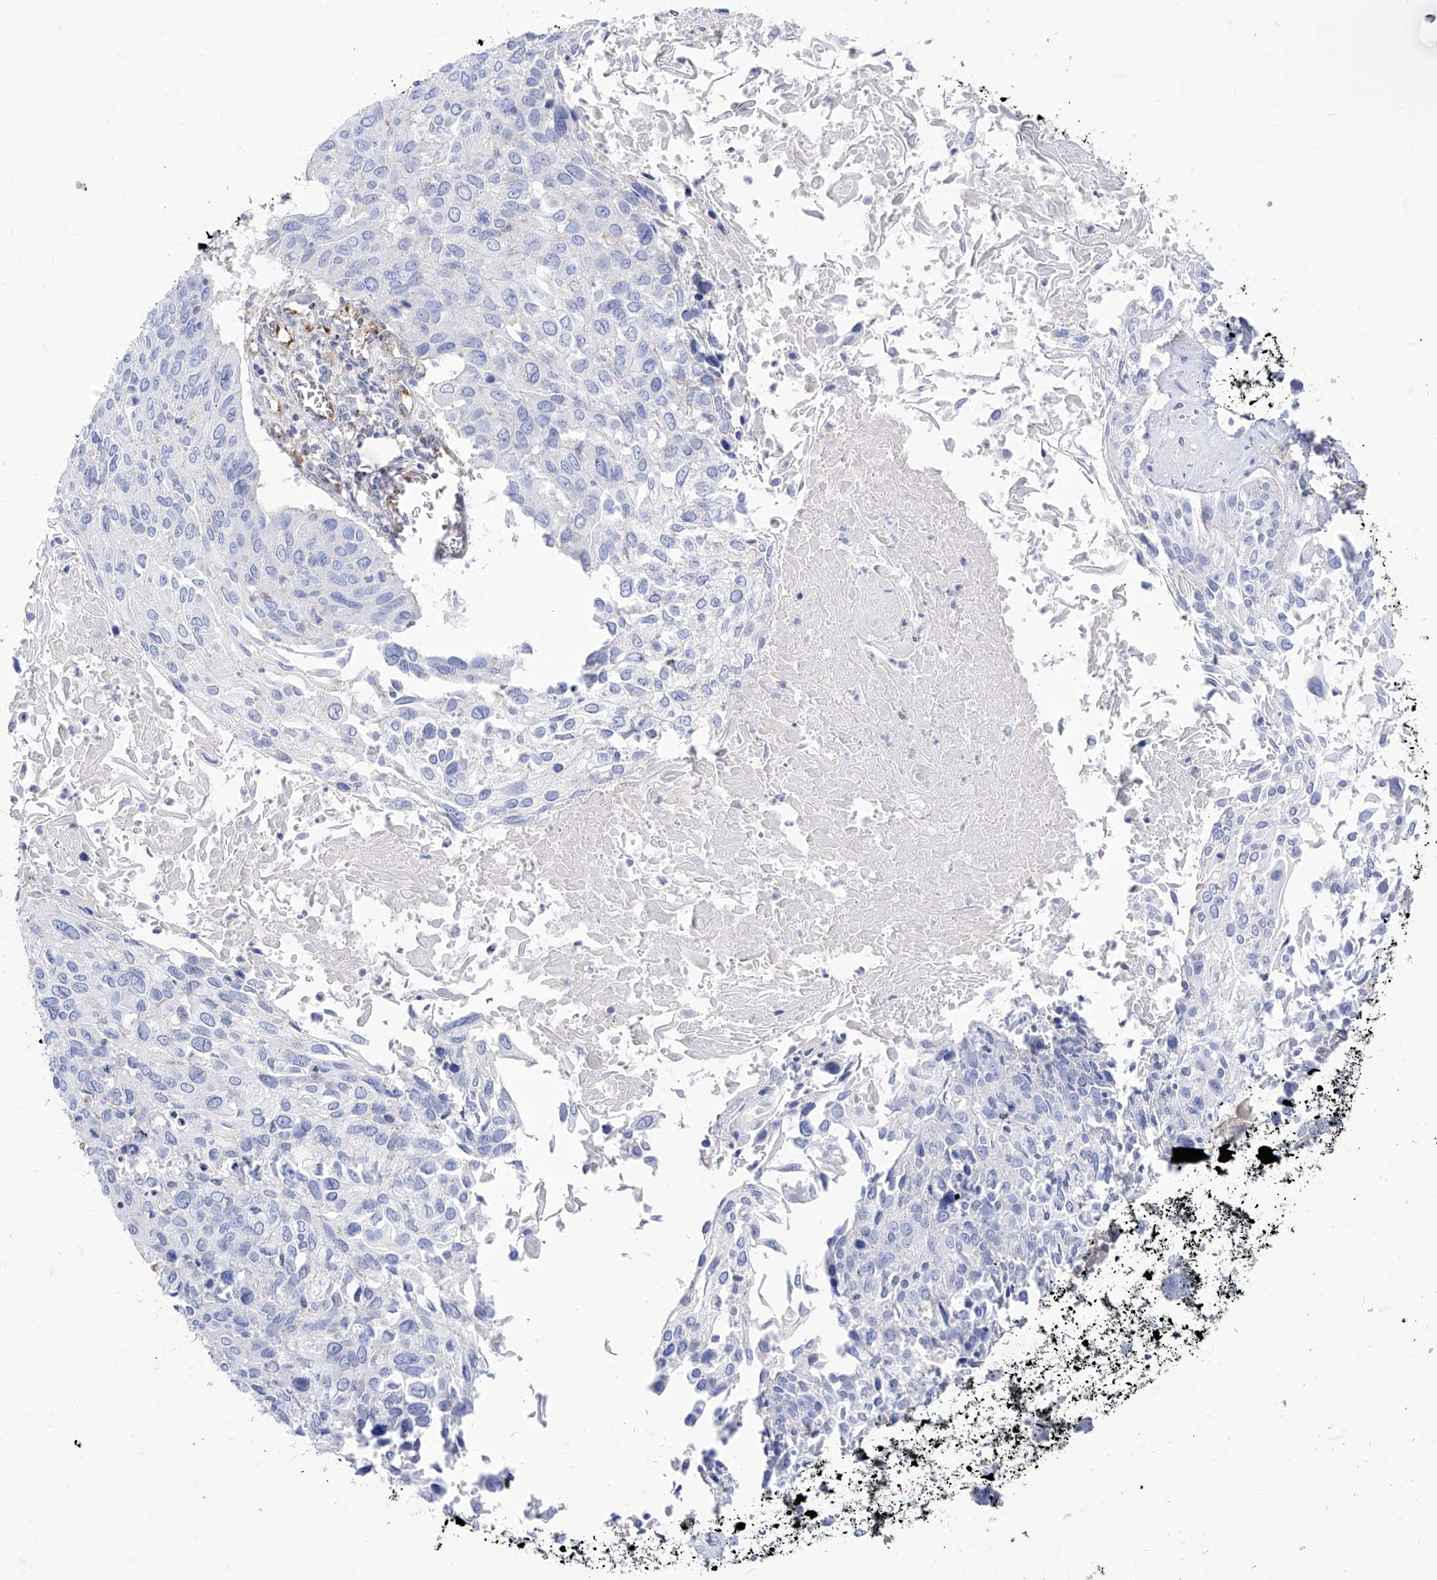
{"staining": {"intensity": "negative", "quantity": "none", "location": "none"}, "tissue": "cervical cancer", "cell_type": "Tumor cells", "image_type": "cancer", "snomed": [{"axis": "morphology", "description": "Squamous cell carcinoma, NOS"}, {"axis": "topography", "description": "Cervix"}], "caption": "A histopathology image of cervical cancer (squamous cell carcinoma) stained for a protein demonstrates no brown staining in tumor cells.", "gene": "C1orf74", "patient": {"sex": "female", "age": 51}}